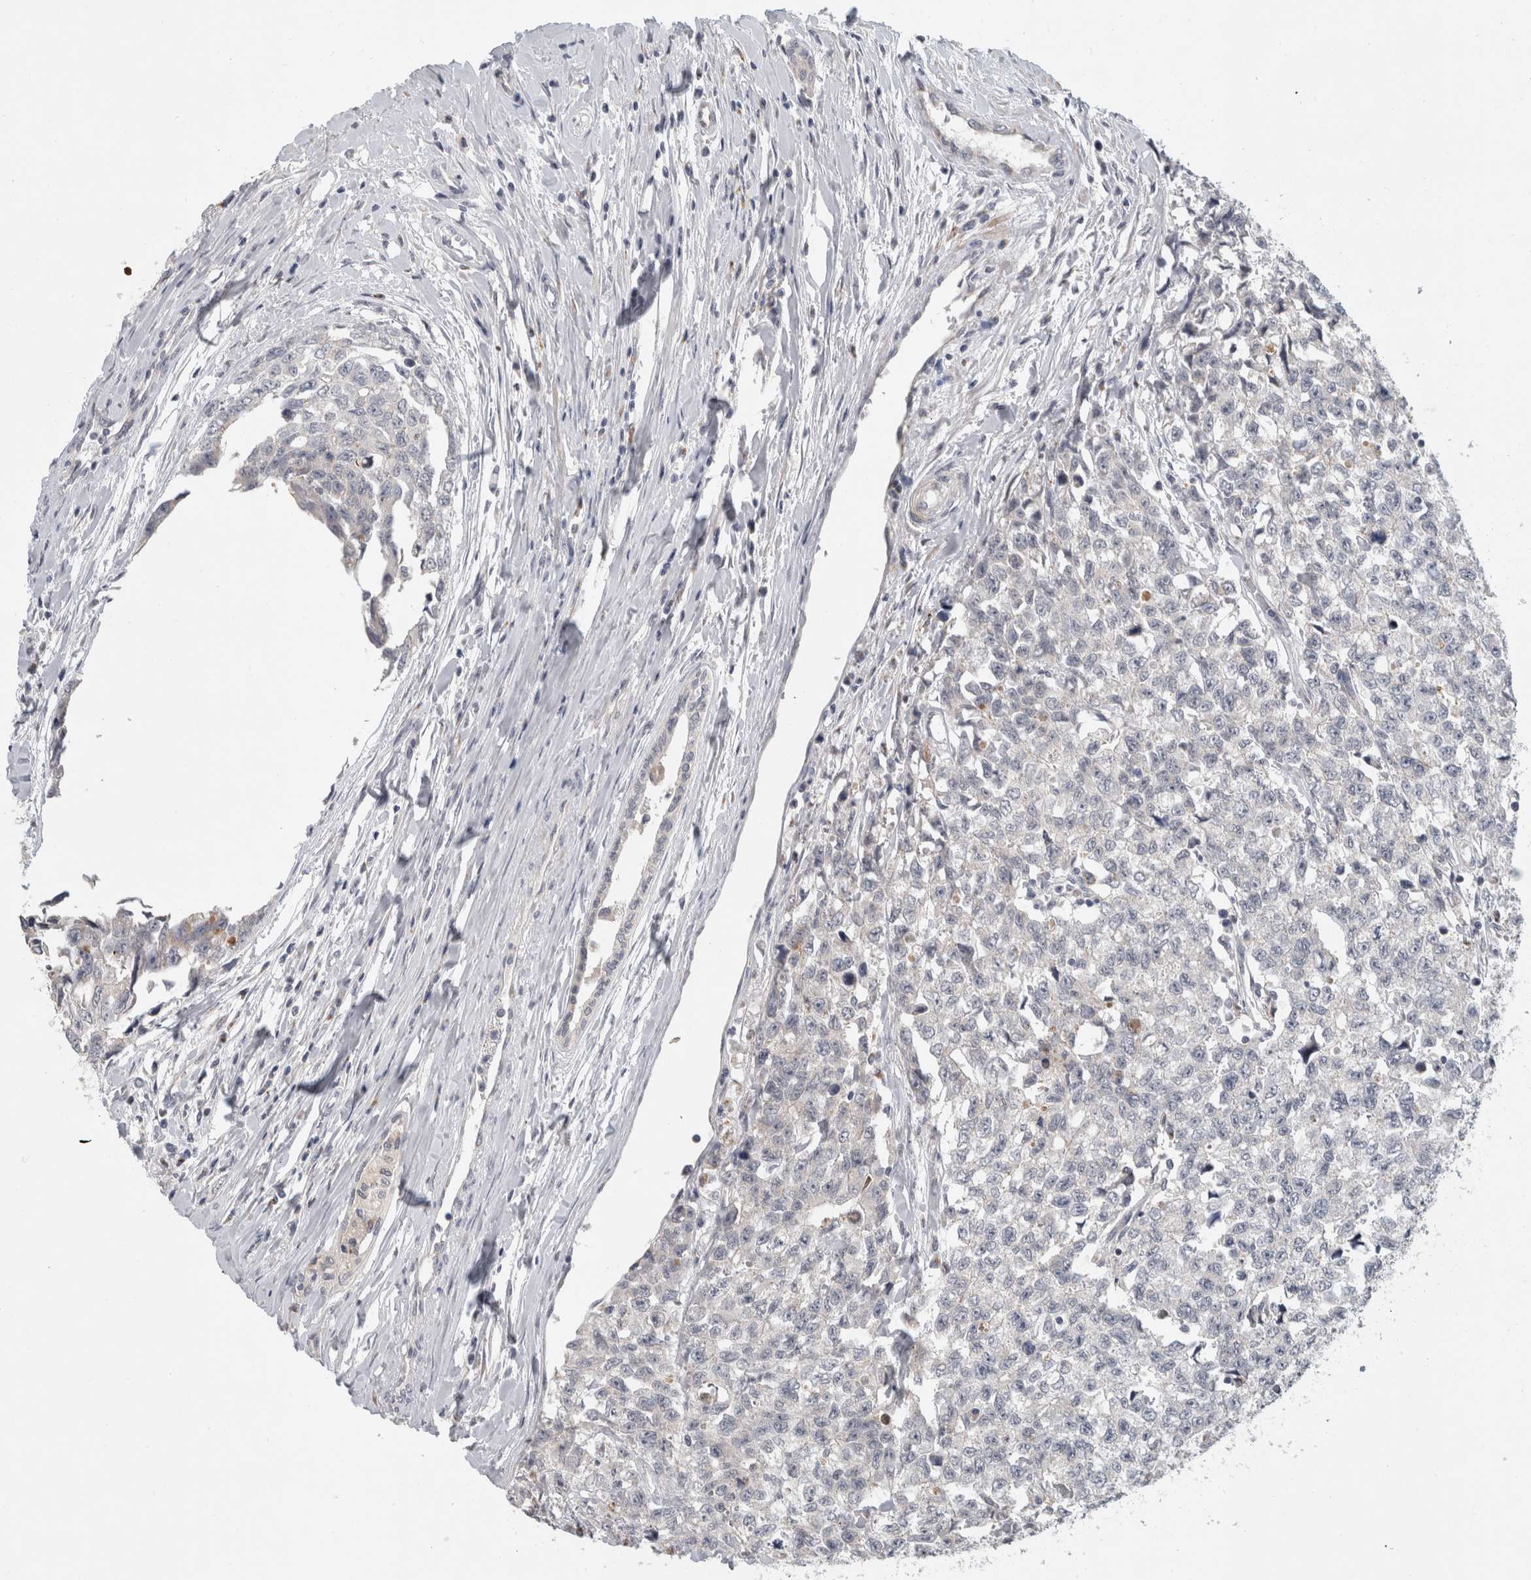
{"staining": {"intensity": "negative", "quantity": "none", "location": "none"}, "tissue": "testis cancer", "cell_type": "Tumor cells", "image_type": "cancer", "snomed": [{"axis": "morphology", "description": "Carcinoma, Embryonal, NOS"}, {"axis": "topography", "description": "Testis"}], "caption": "IHC micrograph of human testis cancer (embryonal carcinoma) stained for a protein (brown), which reveals no positivity in tumor cells.", "gene": "MGAT1", "patient": {"sex": "male", "age": 28}}